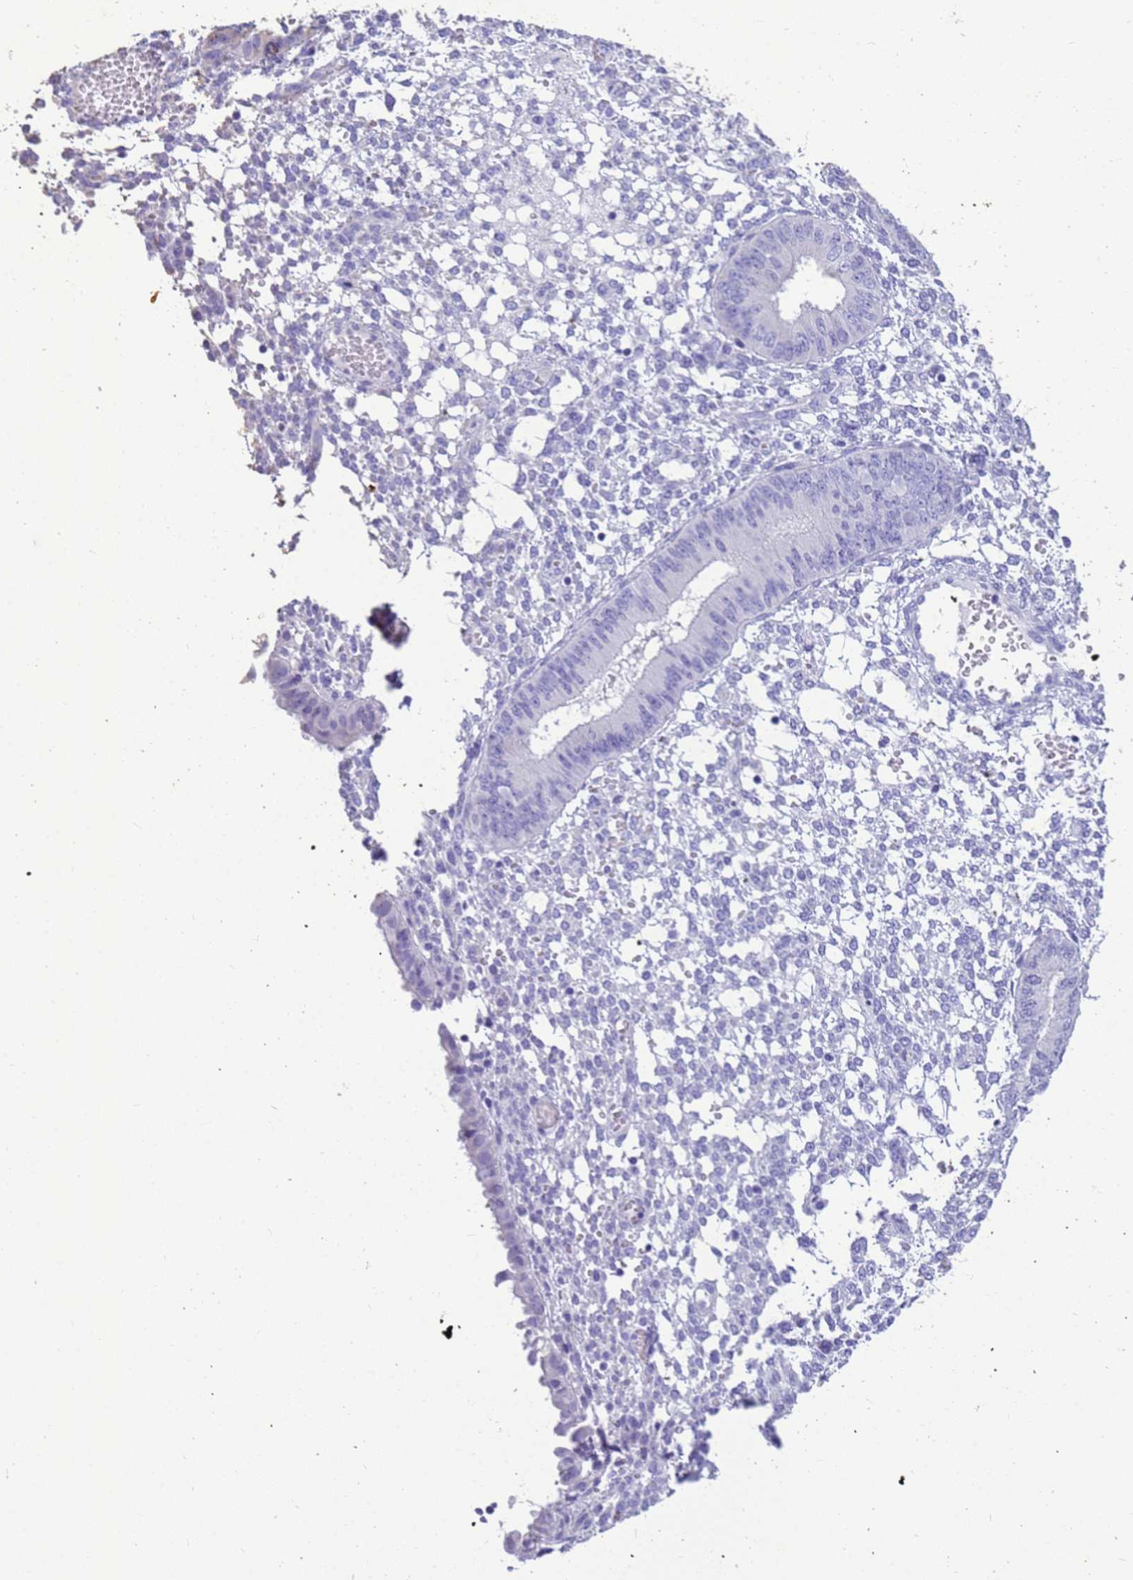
{"staining": {"intensity": "negative", "quantity": "none", "location": "none"}, "tissue": "endometrium", "cell_type": "Cells in endometrial stroma", "image_type": "normal", "snomed": [{"axis": "morphology", "description": "Normal tissue, NOS"}, {"axis": "topography", "description": "Endometrium"}], "caption": "Immunohistochemistry (IHC) micrograph of unremarkable endometrium stained for a protein (brown), which exhibits no expression in cells in endometrial stroma.", "gene": "STATH", "patient": {"sex": "female", "age": 49}}